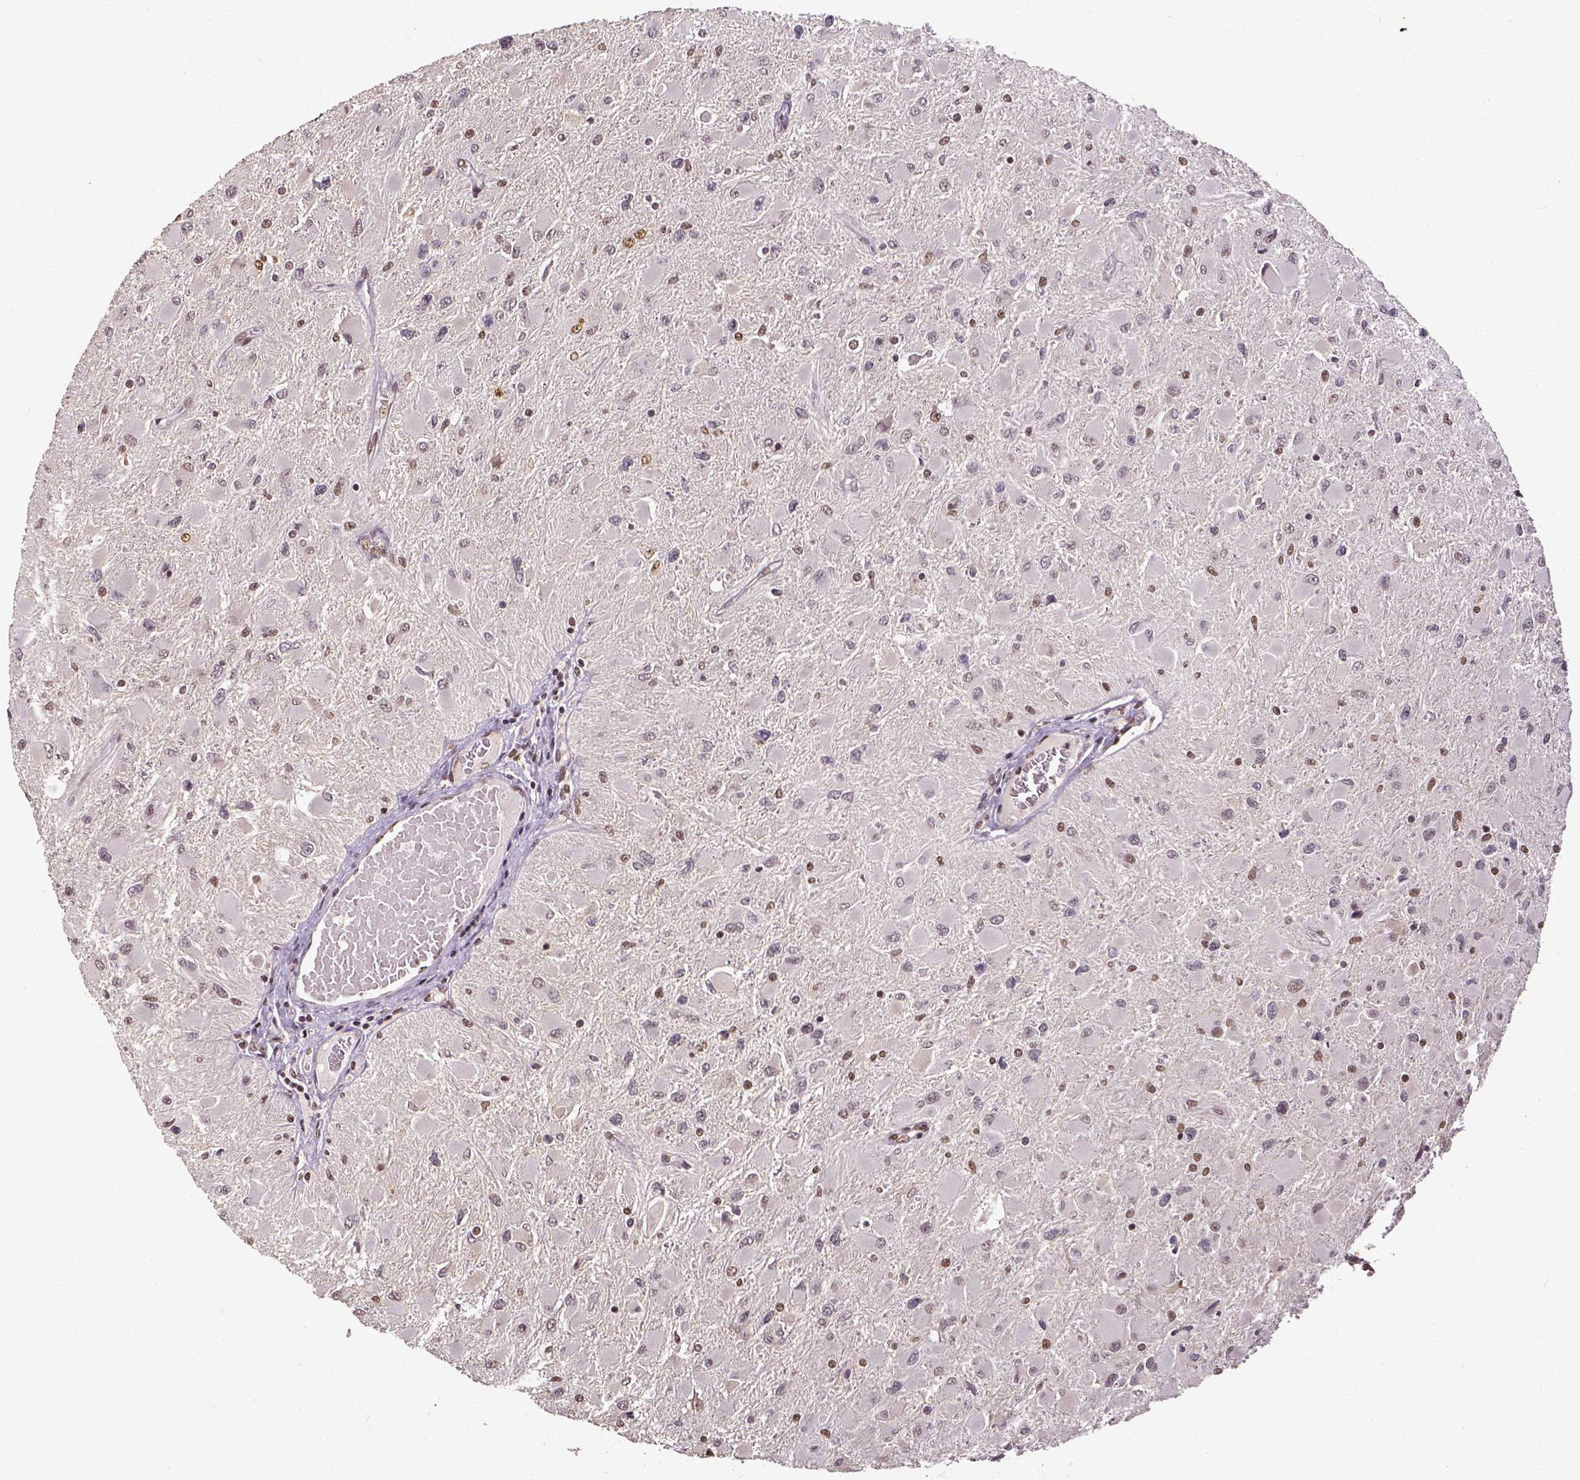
{"staining": {"intensity": "moderate", "quantity": "<25%", "location": "nuclear"}, "tissue": "glioma", "cell_type": "Tumor cells", "image_type": "cancer", "snomed": [{"axis": "morphology", "description": "Glioma, malignant, High grade"}, {"axis": "topography", "description": "Cerebral cortex"}], "caption": "This is an image of immunohistochemistry (IHC) staining of glioma, which shows moderate expression in the nuclear of tumor cells.", "gene": "ATRX", "patient": {"sex": "female", "age": 36}}